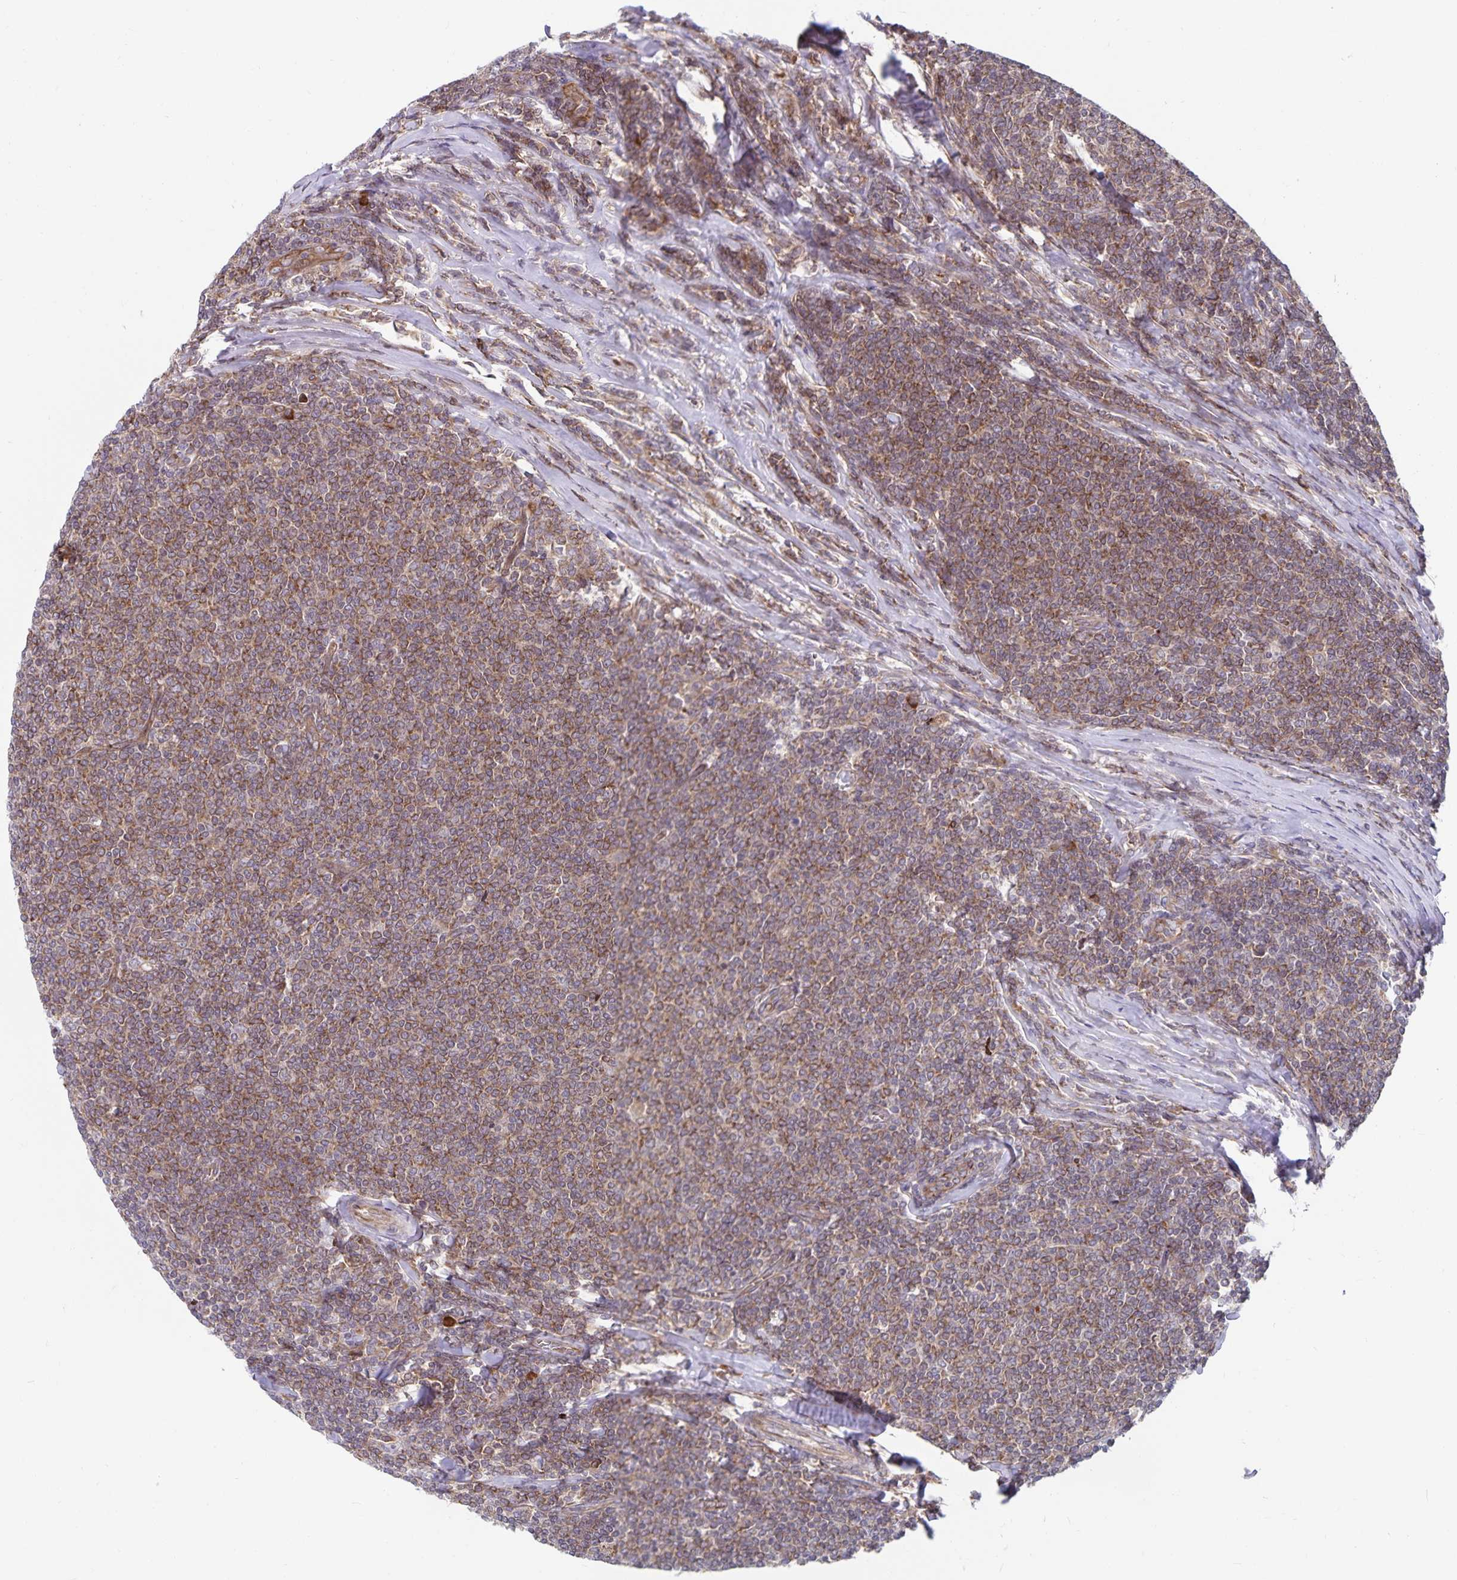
{"staining": {"intensity": "moderate", "quantity": ">75%", "location": "cytoplasmic/membranous"}, "tissue": "lymphoma", "cell_type": "Tumor cells", "image_type": "cancer", "snomed": [{"axis": "morphology", "description": "Malignant lymphoma, non-Hodgkin's type, Low grade"}, {"axis": "topography", "description": "Lymph node"}], "caption": "Protein analysis of lymphoma tissue demonstrates moderate cytoplasmic/membranous positivity in about >75% of tumor cells.", "gene": "SEC62", "patient": {"sex": "male", "age": 52}}